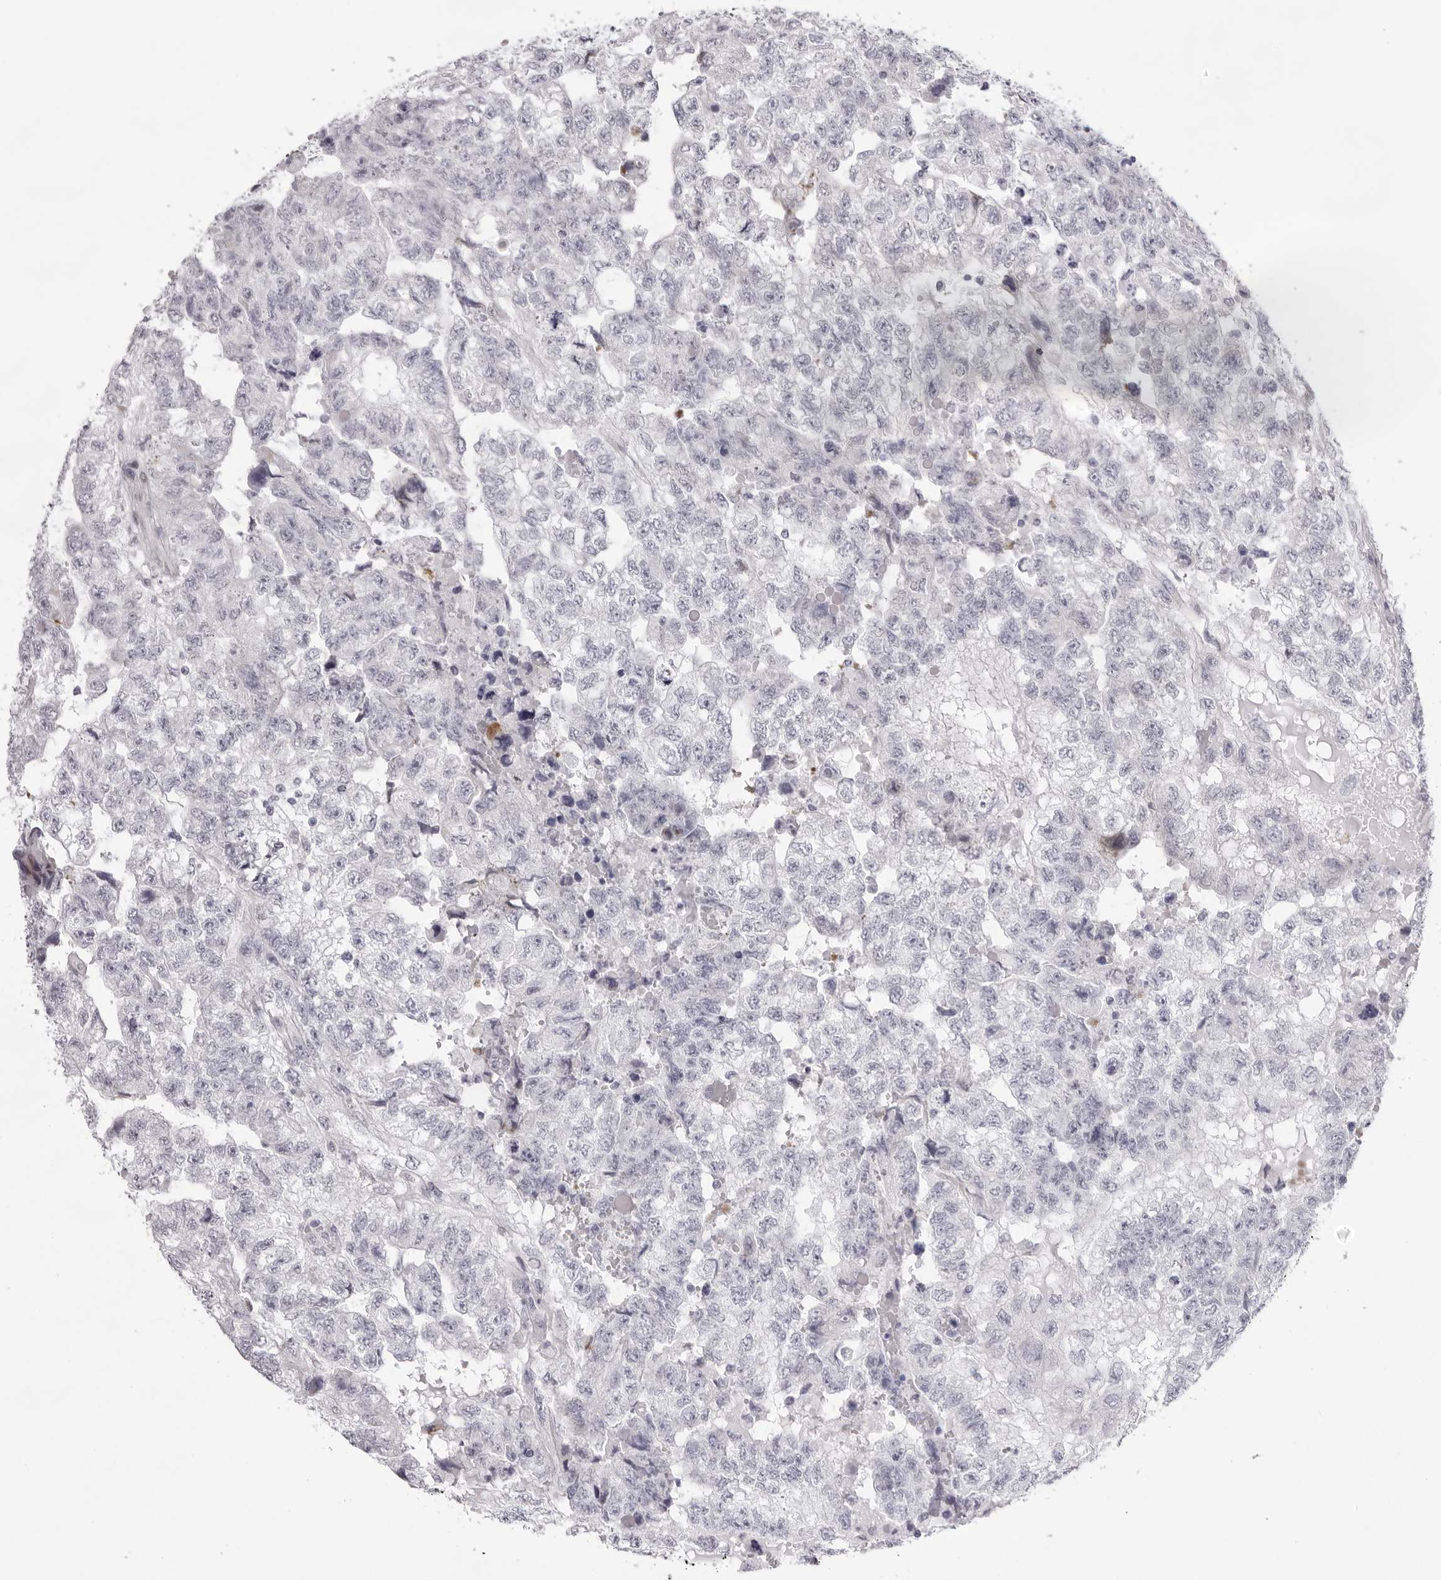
{"staining": {"intensity": "negative", "quantity": "none", "location": "none"}, "tissue": "testis cancer", "cell_type": "Tumor cells", "image_type": "cancer", "snomed": [{"axis": "morphology", "description": "Carcinoma, Embryonal, NOS"}, {"axis": "topography", "description": "Testis"}], "caption": "IHC image of human testis cancer stained for a protein (brown), which exhibits no expression in tumor cells.", "gene": "SMIM2", "patient": {"sex": "male", "age": 36}}